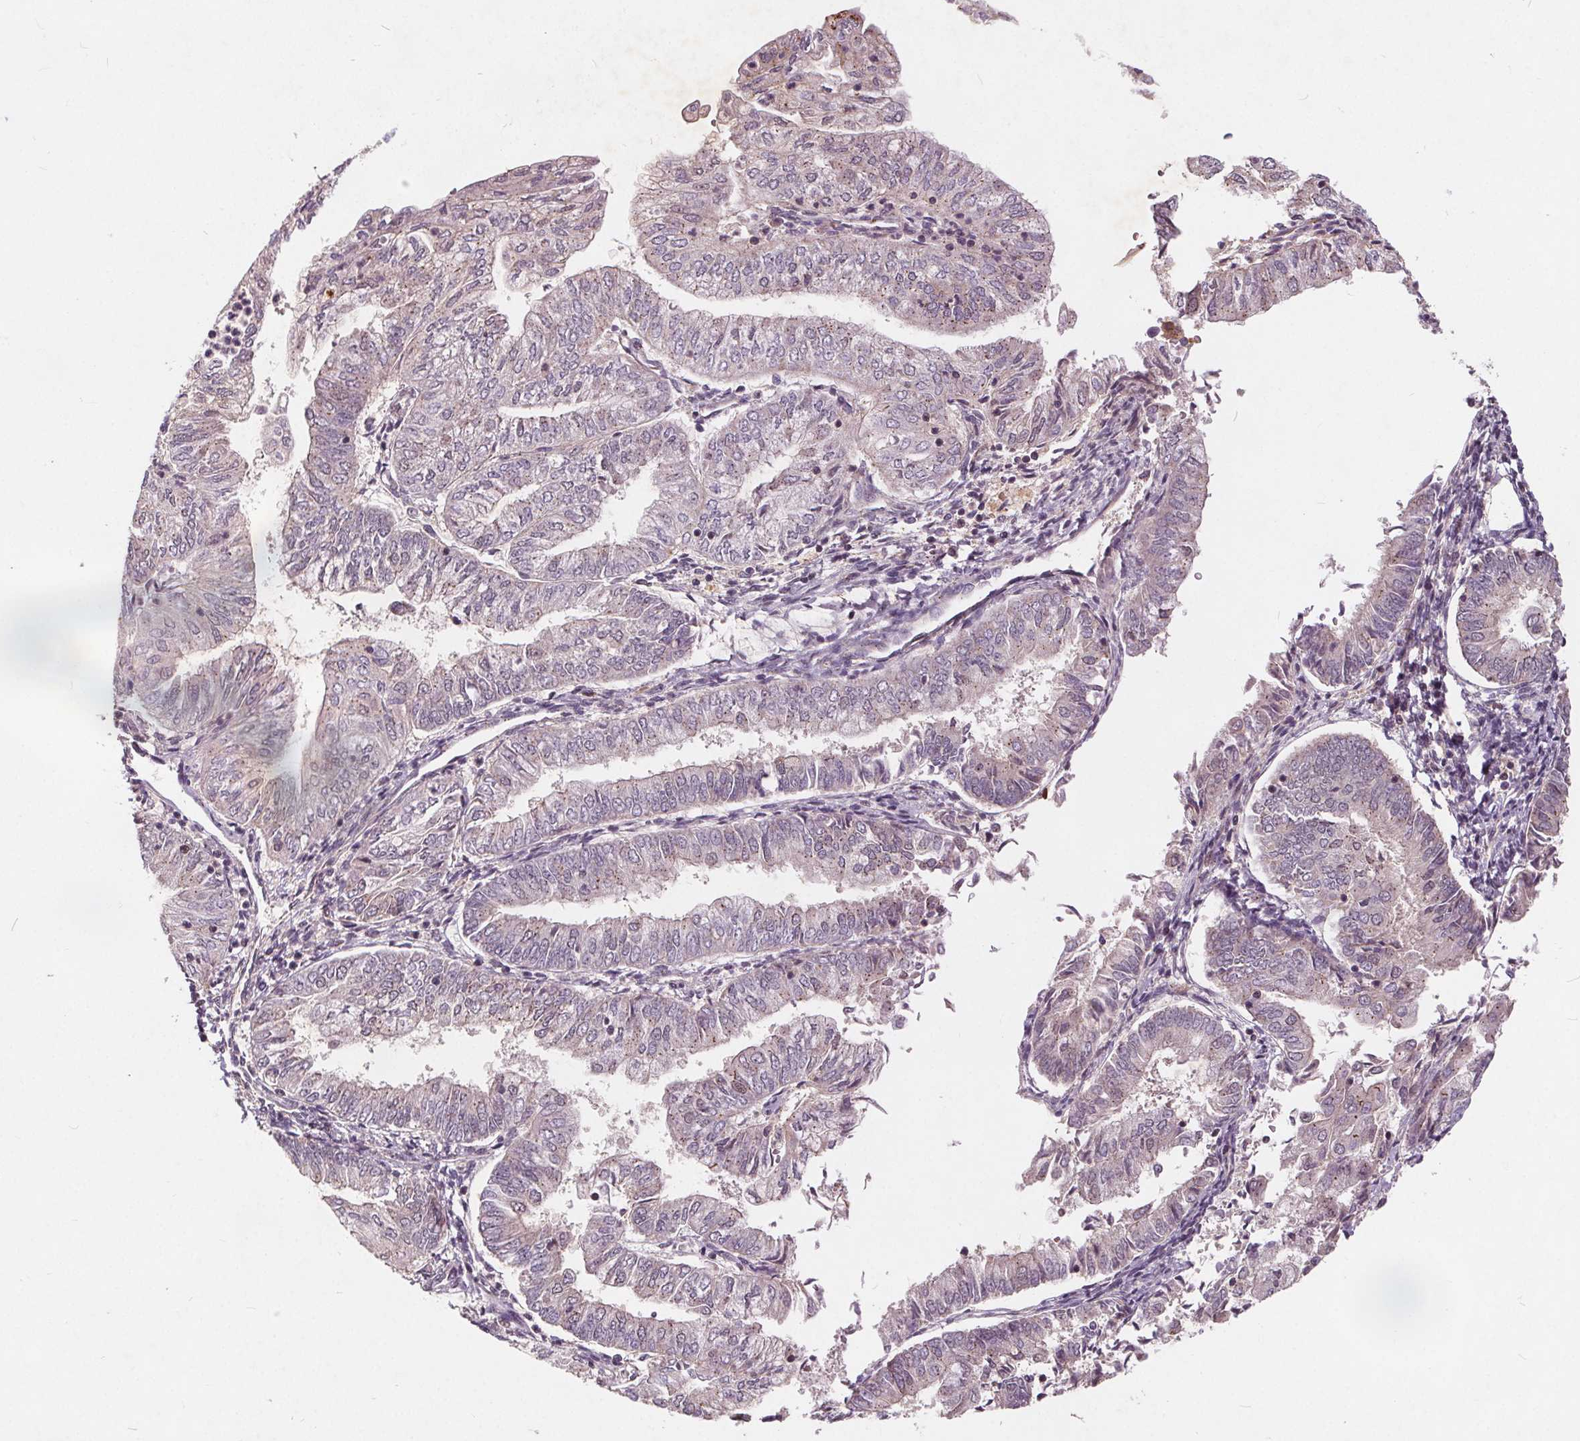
{"staining": {"intensity": "negative", "quantity": "none", "location": "none"}, "tissue": "endometrial cancer", "cell_type": "Tumor cells", "image_type": "cancer", "snomed": [{"axis": "morphology", "description": "Adenocarcinoma, NOS"}, {"axis": "topography", "description": "Endometrium"}], "caption": "Immunohistochemical staining of endometrial adenocarcinoma displays no significant positivity in tumor cells.", "gene": "CSNK1G2", "patient": {"sex": "female", "age": 55}}